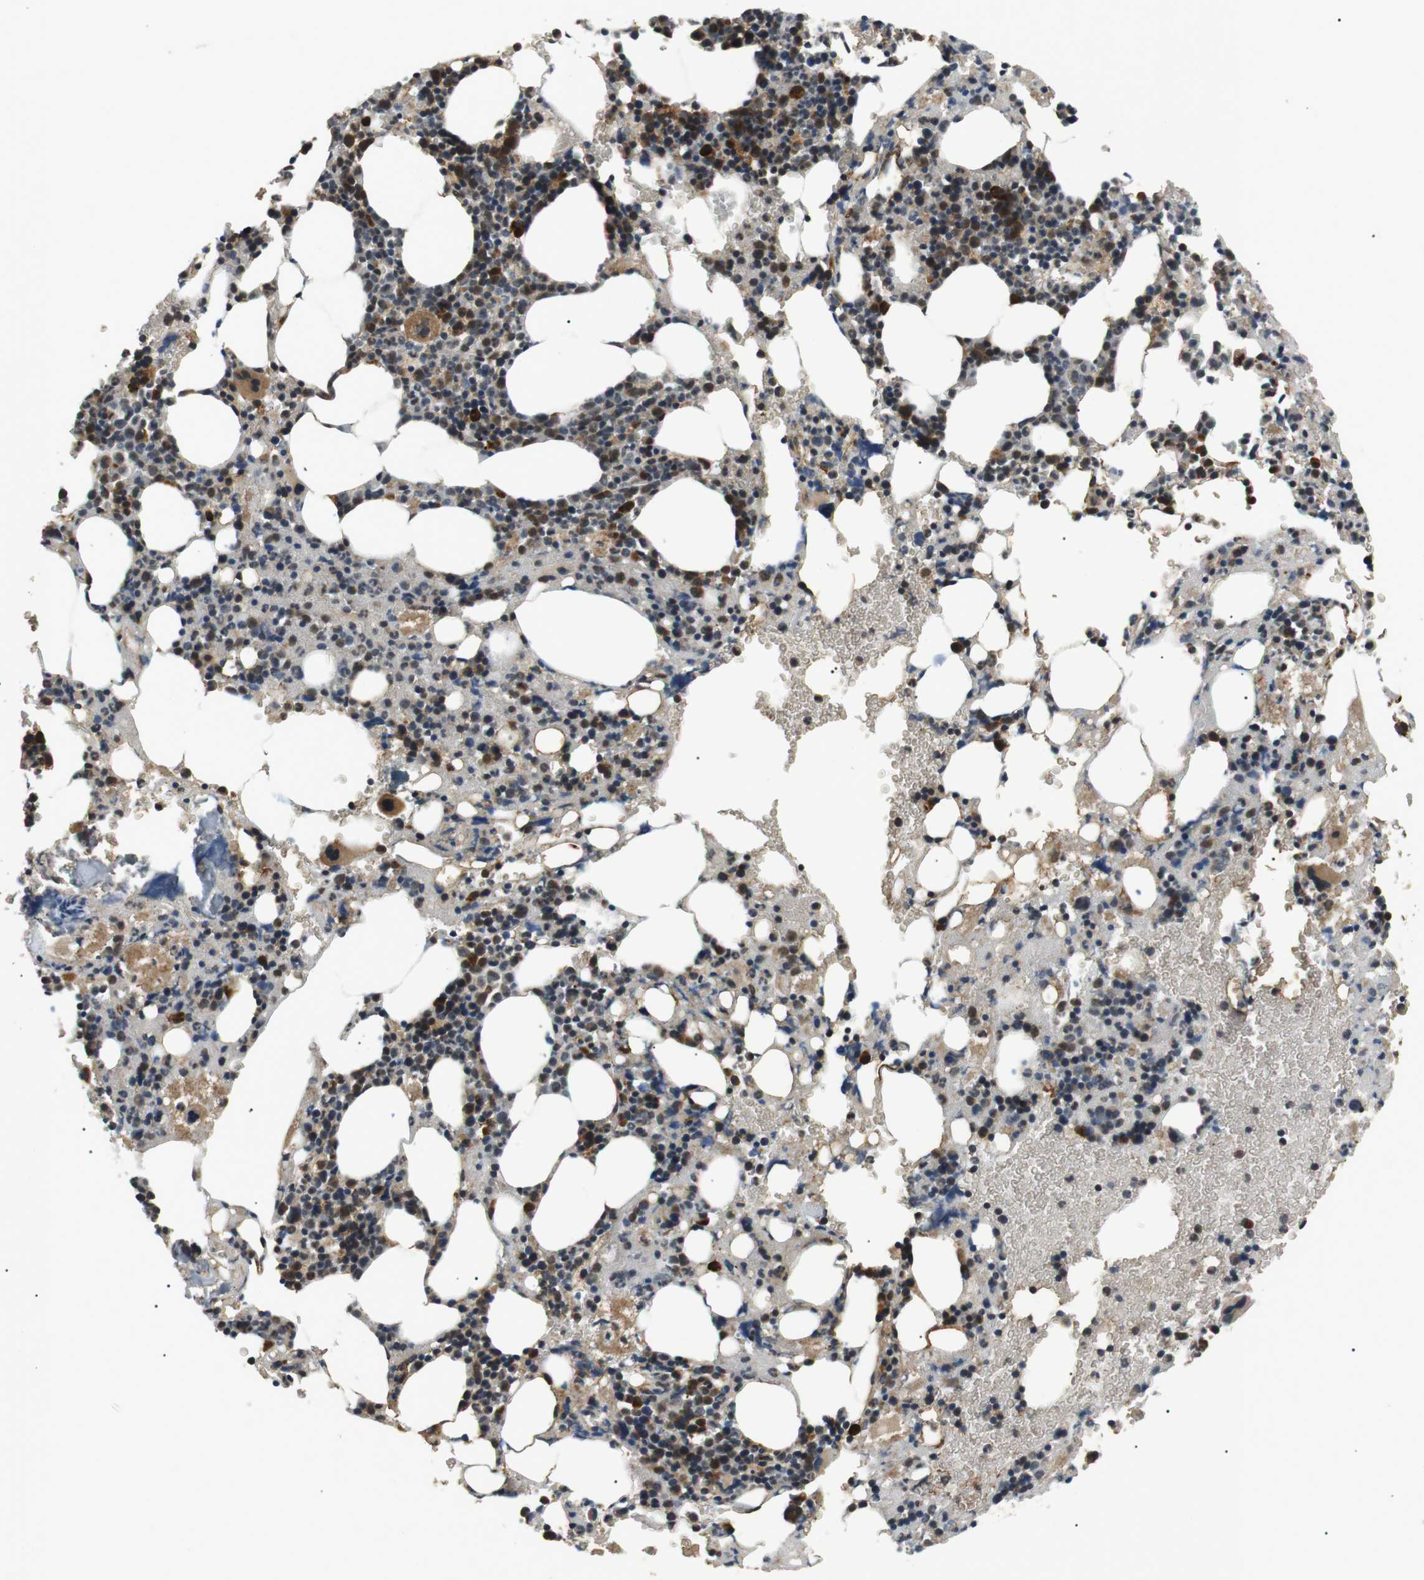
{"staining": {"intensity": "moderate", "quantity": "25%-75%", "location": "cytoplasmic/membranous,nuclear"}, "tissue": "bone marrow", "cell_type": "Hematopoietic cells", "image_type": "normal", "snomed": [{"axis": "morphology", "description": "Normal tissue, NOS"}, {"axis": "morphology", "description": "Inflammation, NOS"}, {"axis": "topography", "description": "Bone marrow"}], "caption": "This micrograph shows IHC staining of normal human bone marrow, with medium moderate cytoplasmic/membranous,nuclear staining in about 25%-75% of hematopoietic cells.", "gene": "HSPA13", "patient": {"sex": "female", "age": 64}}